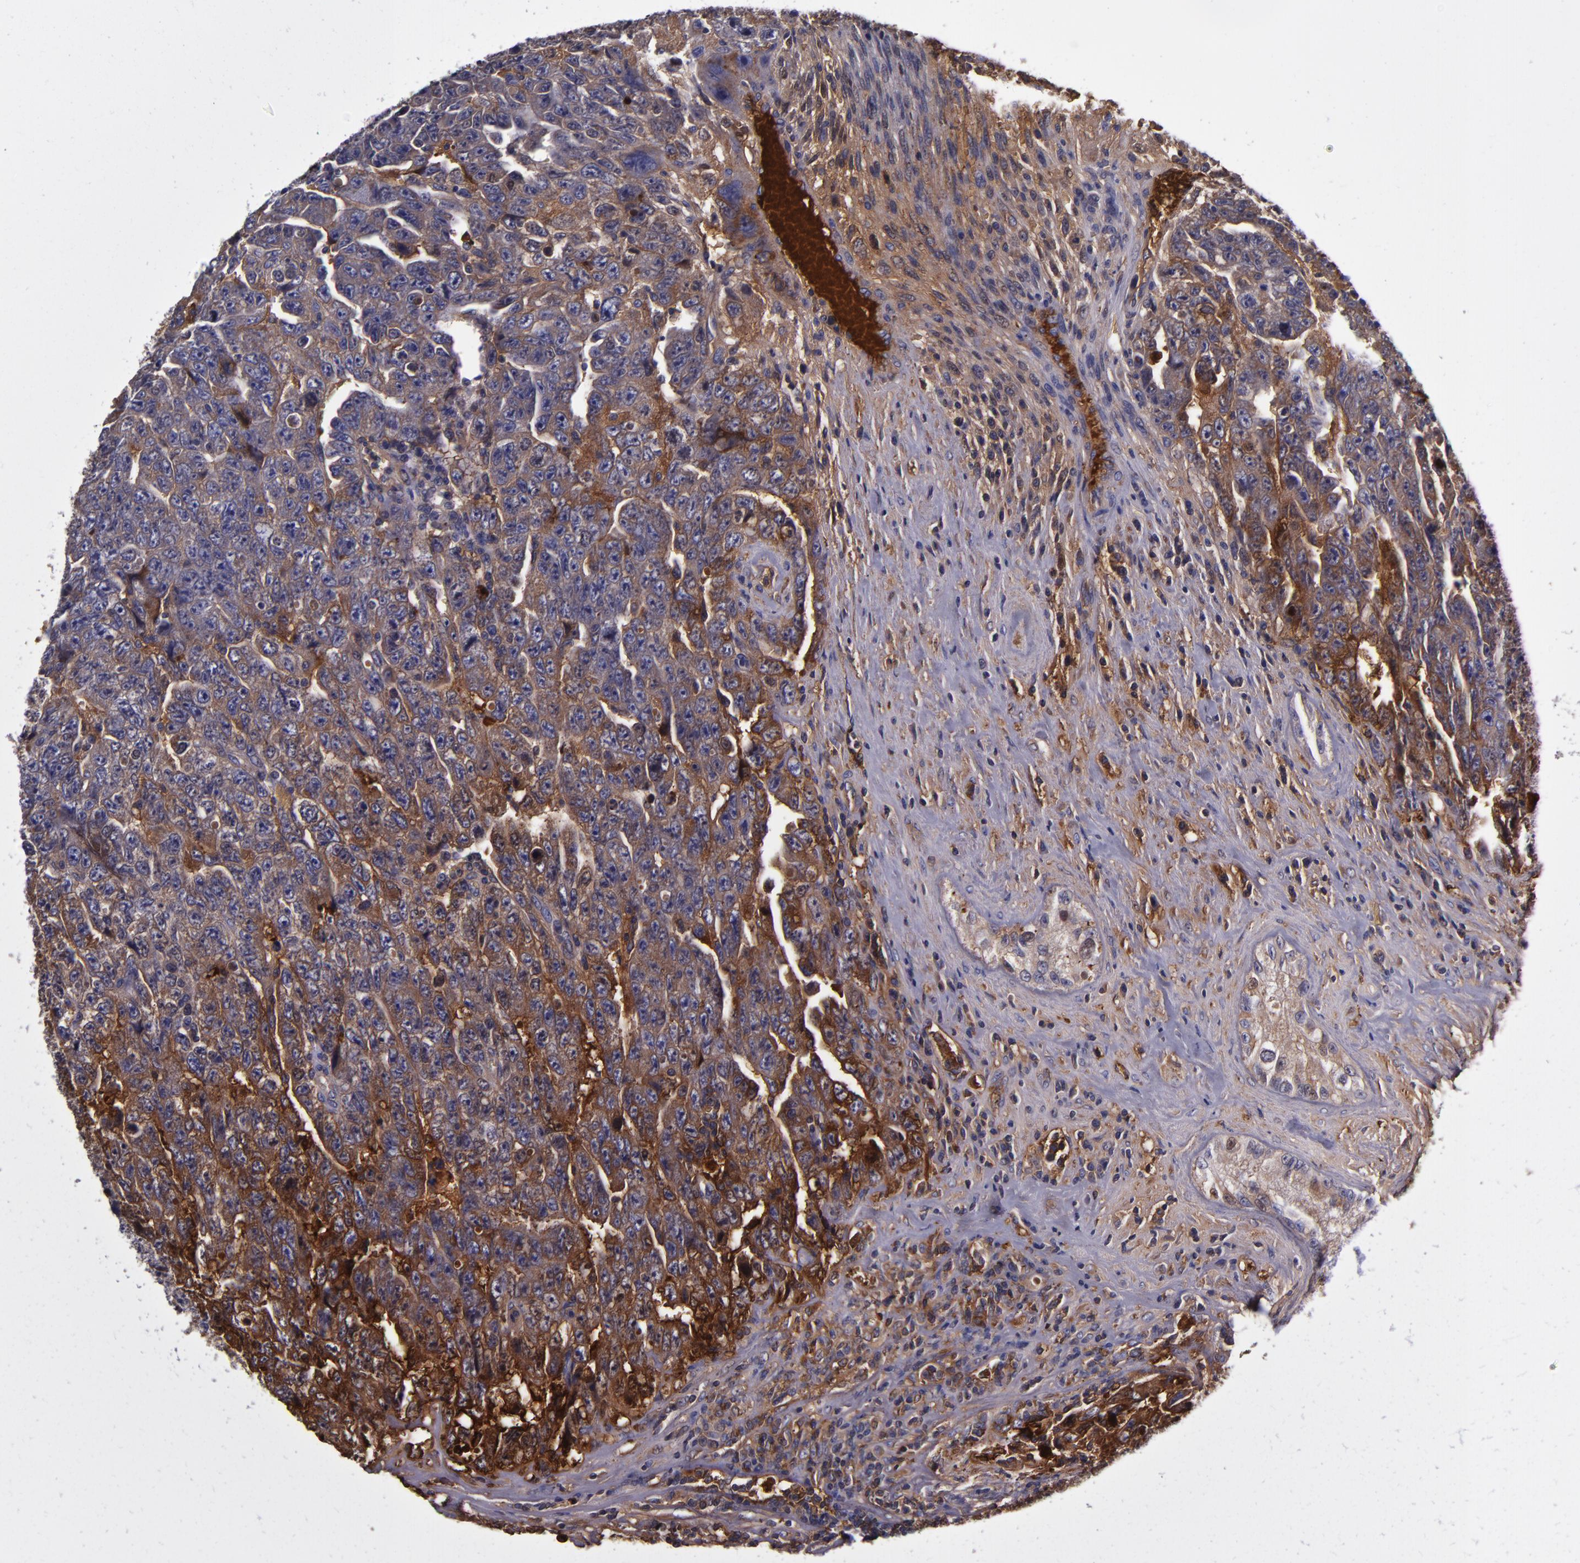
{"staining": {"intensity": "moderate", "quantity": "25%-75%", "location": "cytoplasmic/membranous"}, "tissue": "testis cancer", "cell_type": "Tumor cells", "image_type": "cancer", "snomed": [{"axis": "morphology", "description": "Carcinoma, Embryonal, NOS"}, {"axis": "topography", "description": "Testis"}], "caption": "Protein staining displays moderate cytoplasmic/membranous staining in about 25%-75% of tumor cells in testis cancer (embryonal carcinoma).", "gene": "CLEC3B", "patient": {"sex": "male", "age": 28}}